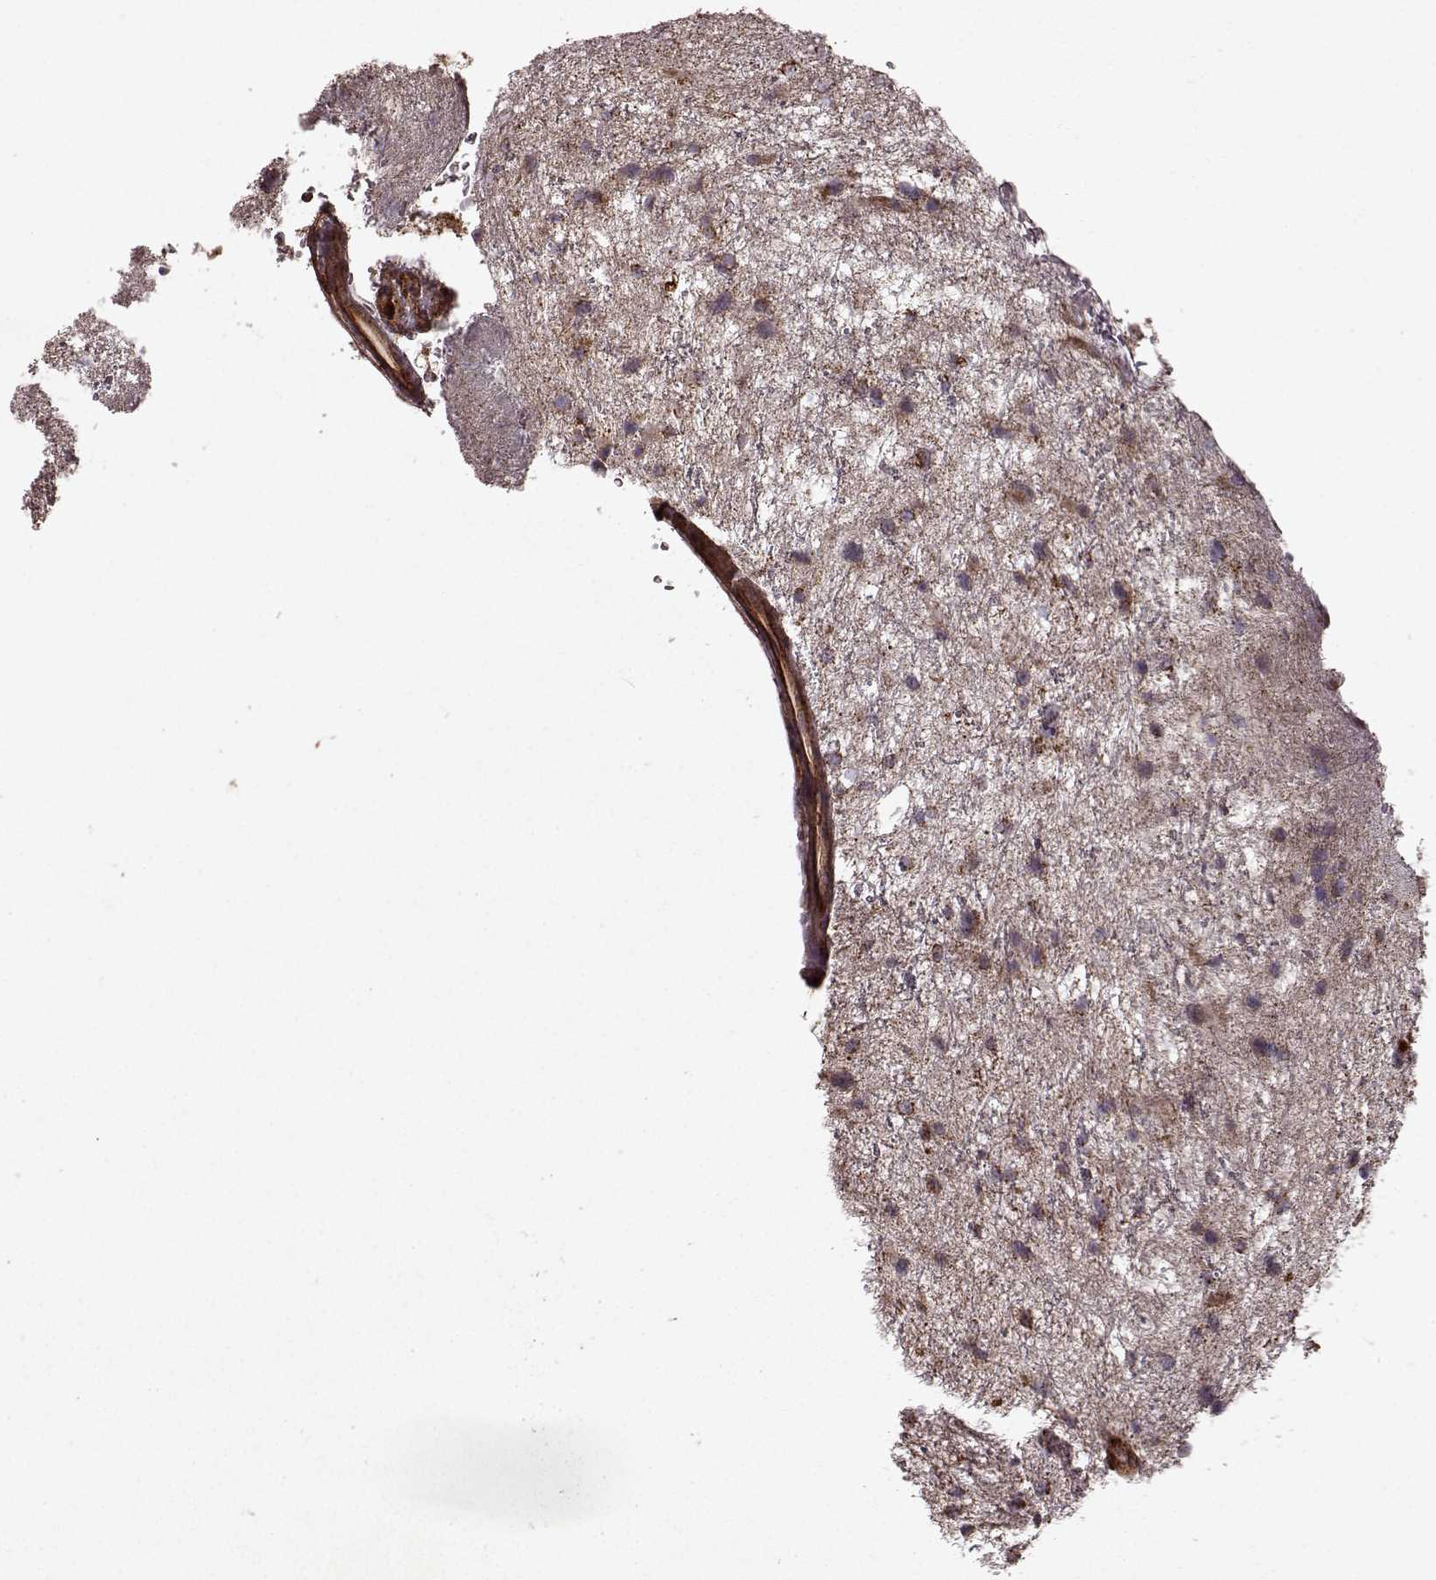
{"staining": {"intensity": "strong", "quantity": "<25%", "location": "cytoplasmic/membranous"}, "tissue": "glioma", "cell_type": "Tumor cells", "image_type": "cancer", "snomed": [{"axis": "morphology", "description": "Glioma, malignant, Low grade"}, {"axis": "topography", "description": "Brain"}], "caption": "Protein analysis of malignant glioma (low-grade) tissue displays strong cytoplasmic/membranous expression in approximately <25% of tumor cells. (DAB IHC, brown staining for protein, blue staining for nuclei).", "gene": "FXN", "patient": {"sex": "female", "age": 32}}